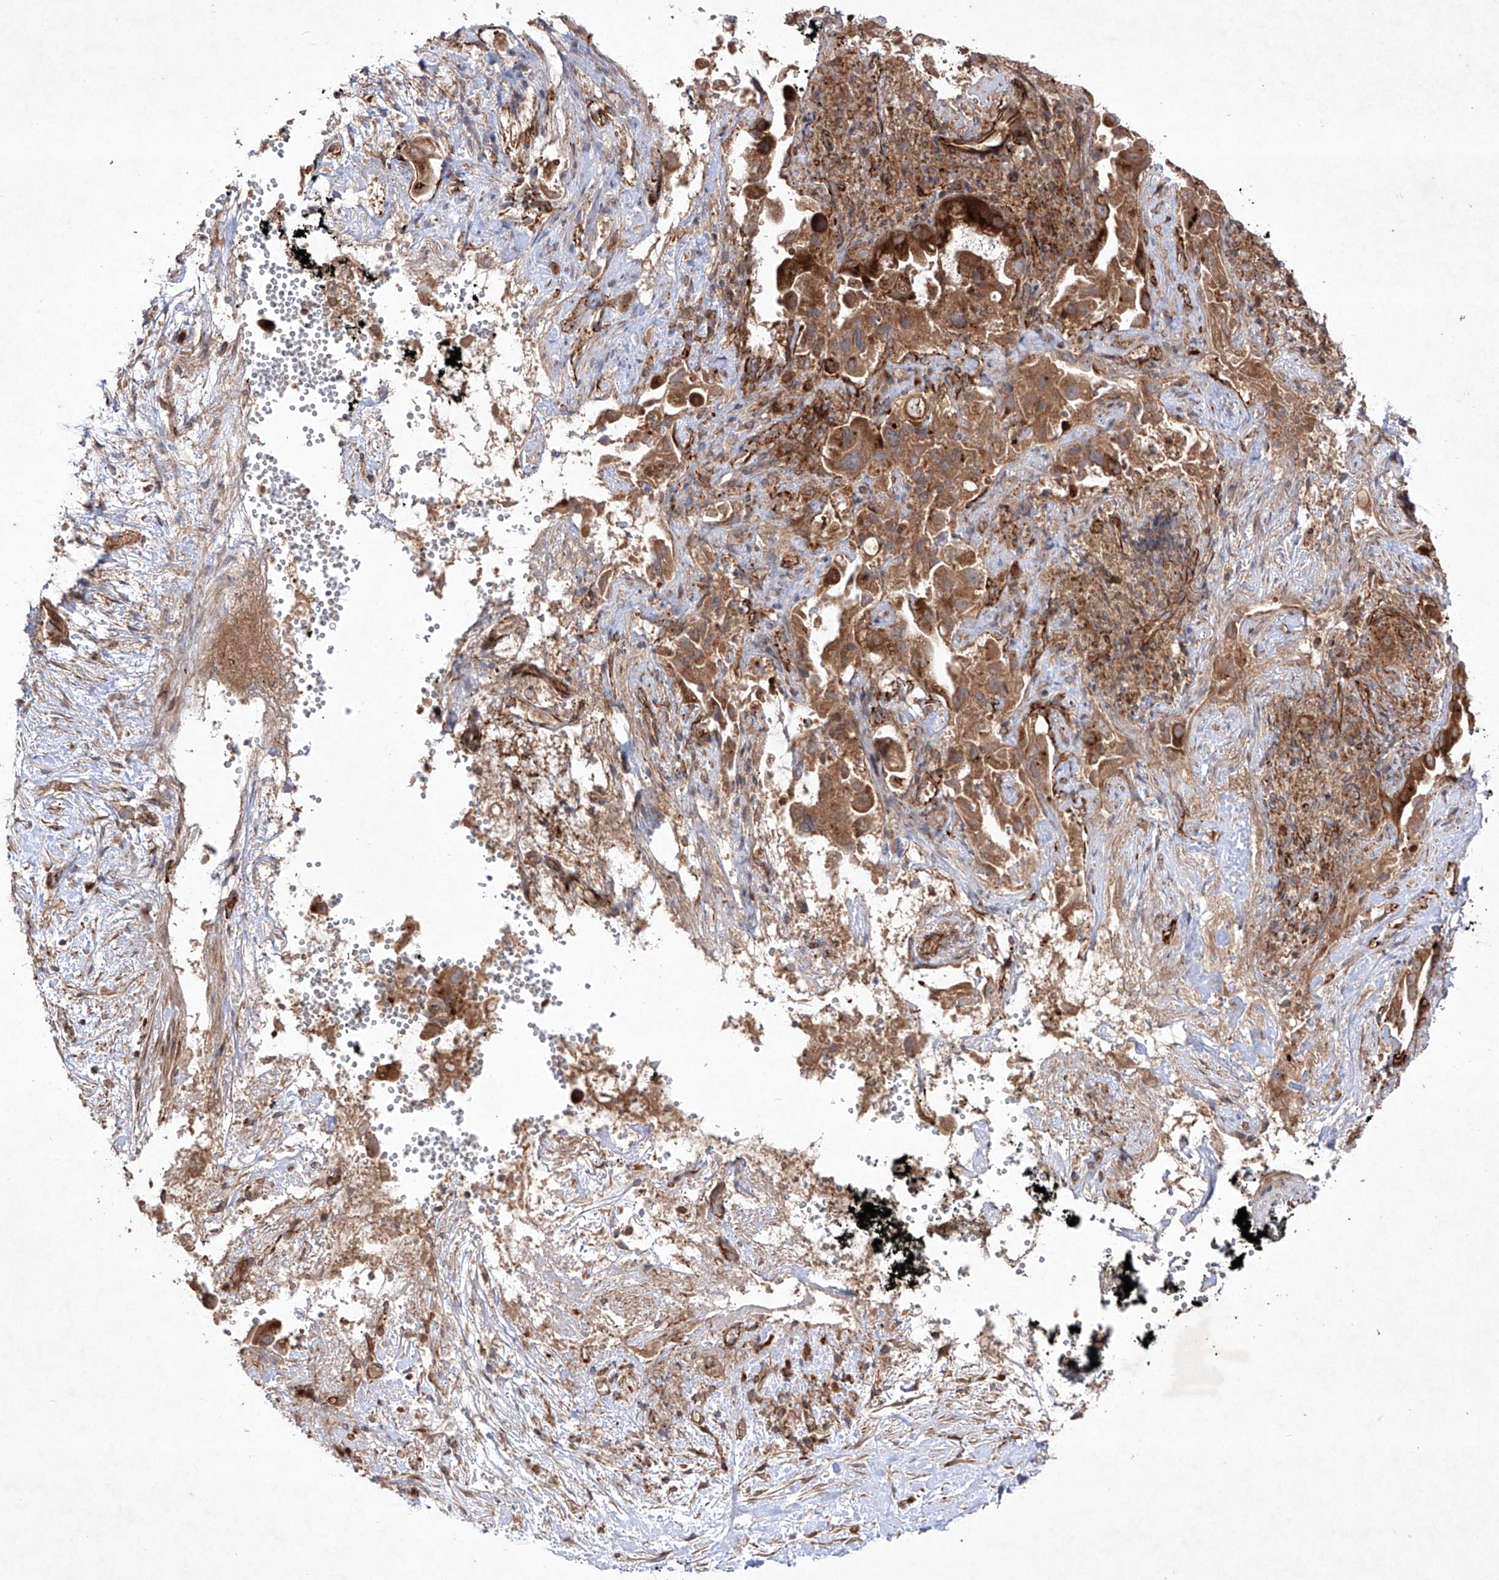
{"staining": {"intensity": "strong", "quantity": ">75%", "location": "cytoplasmic/membranous"}, "tissue": "pancreatic cancer", "cell_type": "Tumor cells", "image_type": "cancer", "snomed": [{"axis": "morphology", "description": "Inflammation, NOS"}, {"axis": "morphology", "description": "Adenocarcinoma, NOS"}, {"axis": "topography", "description": "Pancreas"}], "caption": "Immunohistochemistry (IHC) photomicrograph of pancreatic adenocarcinoma stained for a protein (brown), which shows high levels of strong cytoplasmic/membranous expression in about >75% of tumor cells.", "gene": "YKT6", "patient": {"sex": "female", "age": 56}}